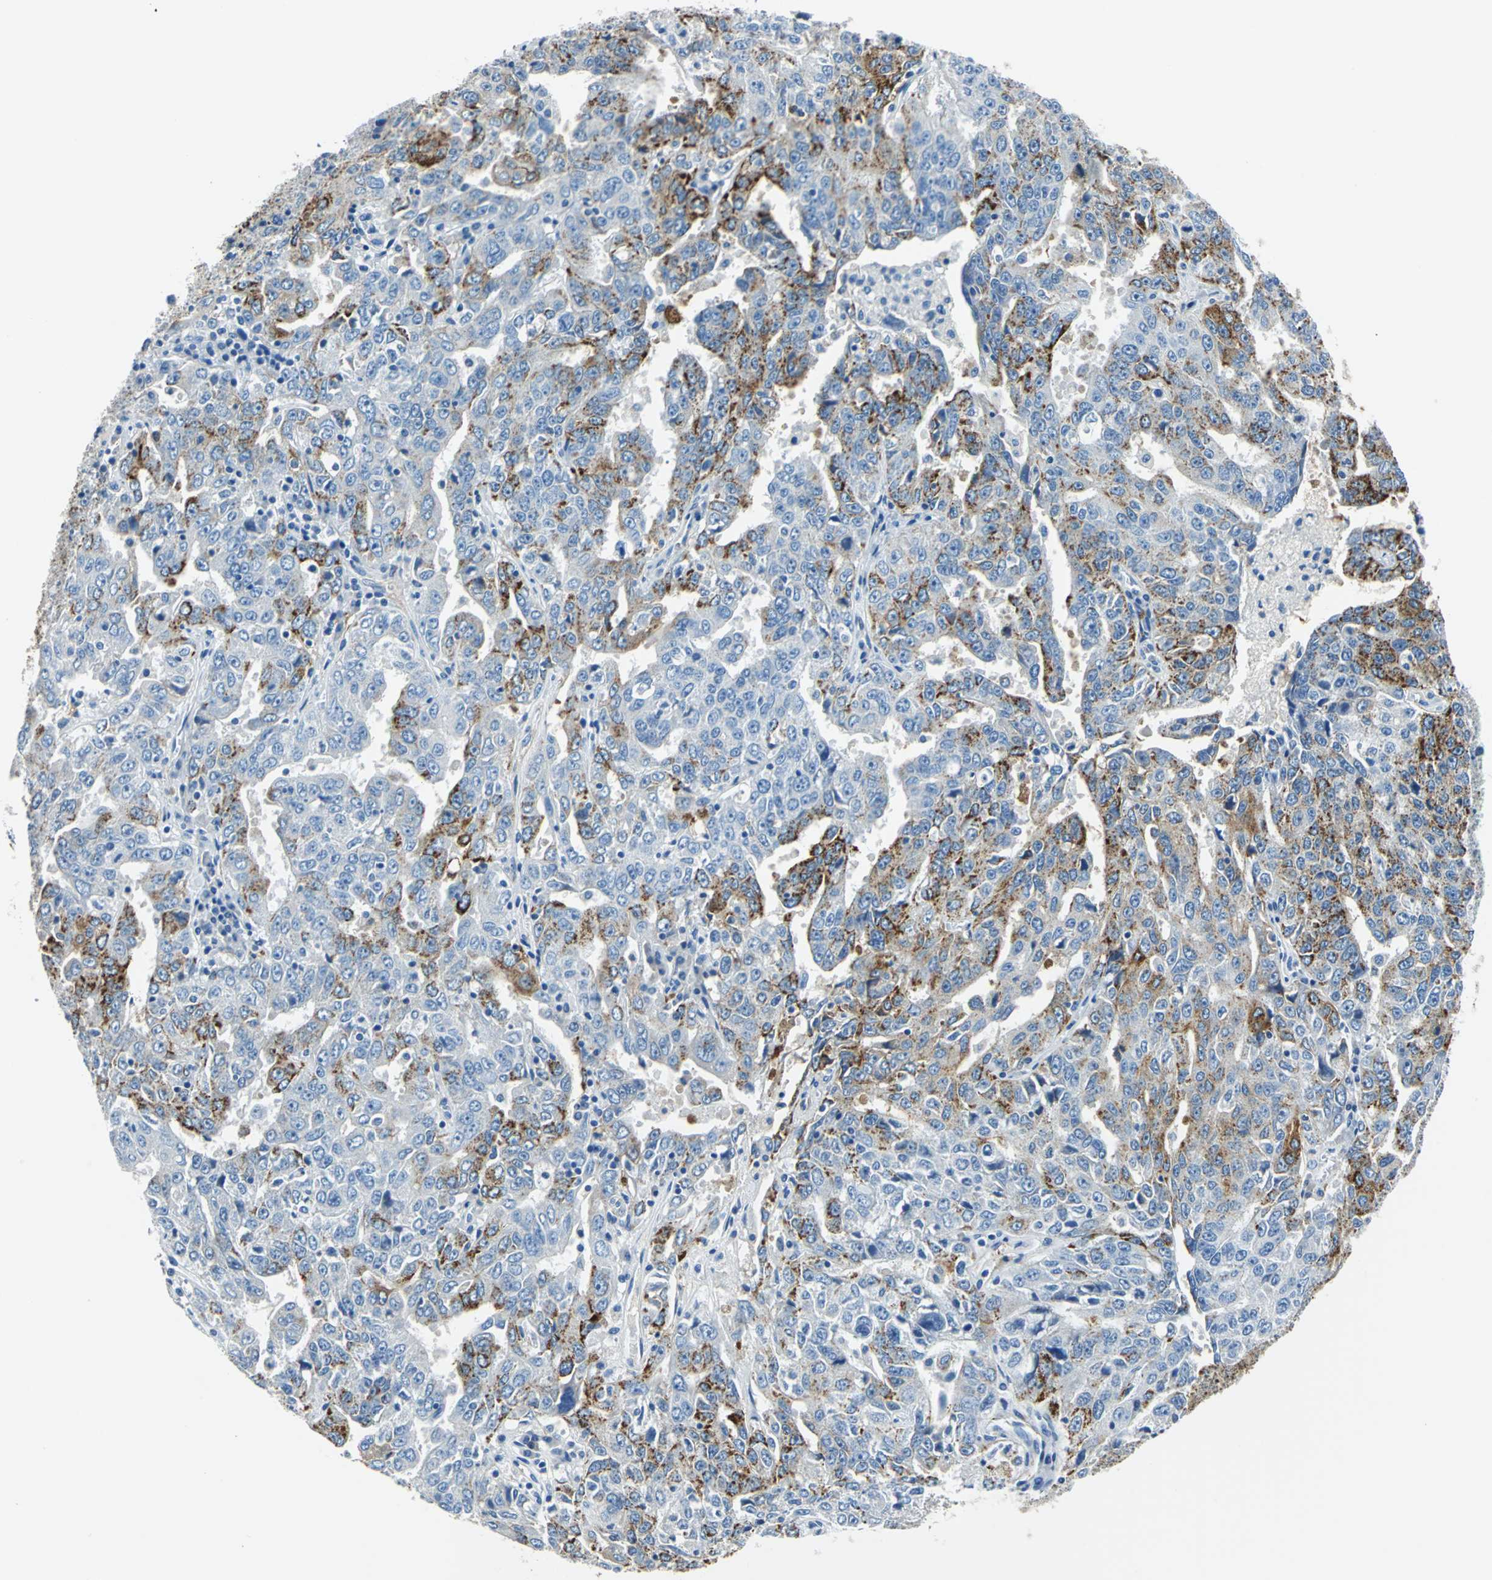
{"staining": {"intensity": "strong", "quantity": "<25%", "location": "cytoplasmic/membranous"}, "tissue": "ovarian cancer", "cell_type": "Tumor cells", "image_type": "cancer", "snomed": [{"axis": "morphology", "description": "Carcinoma, endometroid"}, {"axis": "topography", "description": "Ovary"}], "caption": "Protein staining of ovarian endometroid carcinoma tissue displays strong cytoplasmic/membranous expression in about <25% of tumor cells.", "gene": "AKAP12", "patient": {"sex": "female", "age": 62}}